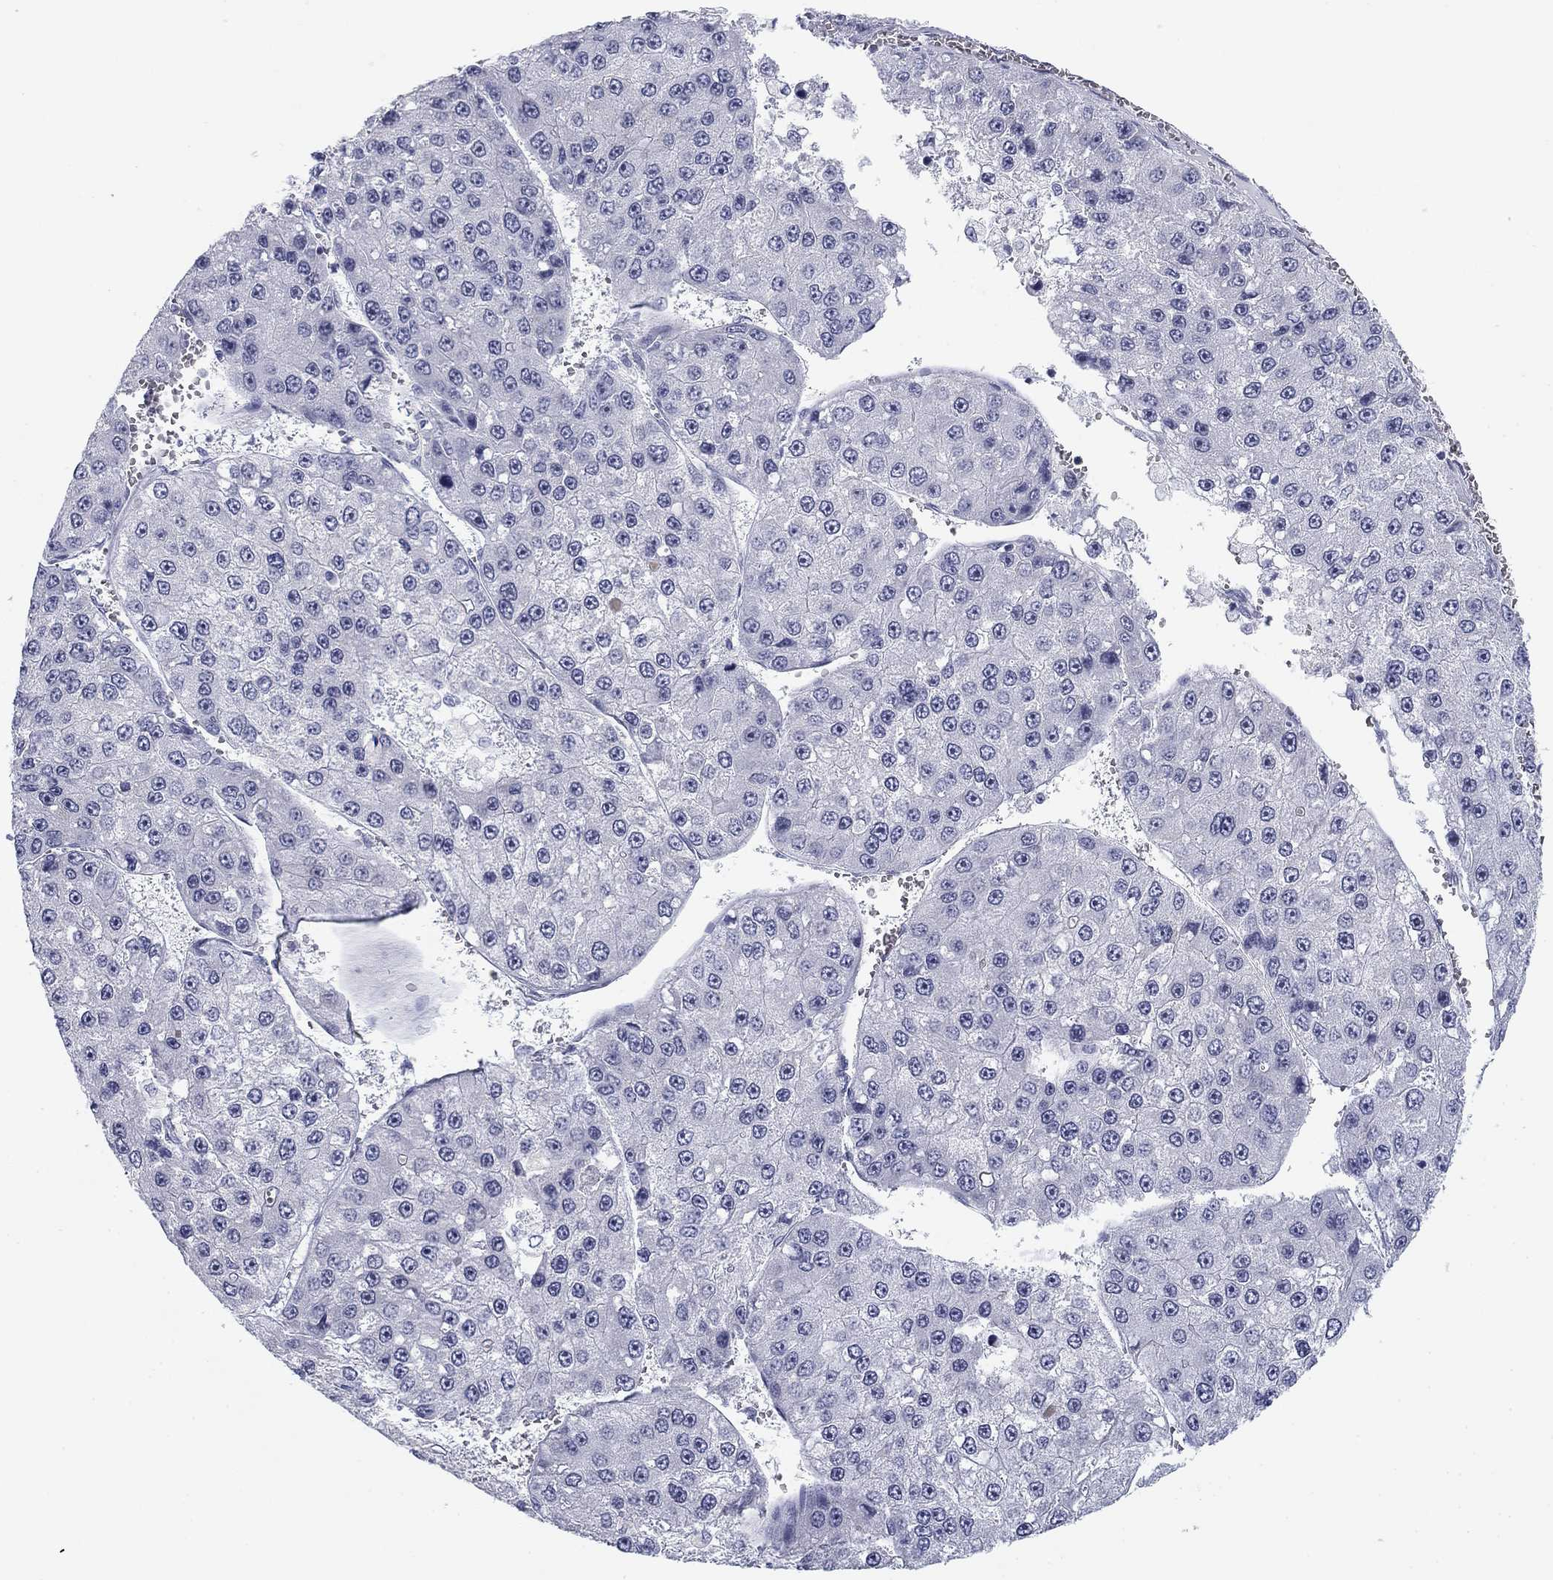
{"staining": {"intensity": "negative", "quantity": "none", "location": "none"}, "tissue": "liver cancer", "cell_type": "Tumor cells", "image_type": "cancer", "snomed": [{"axis": "morphology", "description": "Carcinoma, Hepatocellular, NOS"}, {"axis": "topography", "description": "Liver"}], "caption": "This is an immunohistochemistry image of liver hepatocellular carcinoma. There is no positivity in tumor cells.", "gene": "PRPH", "patient": {"sex": "female", "age": 73}}